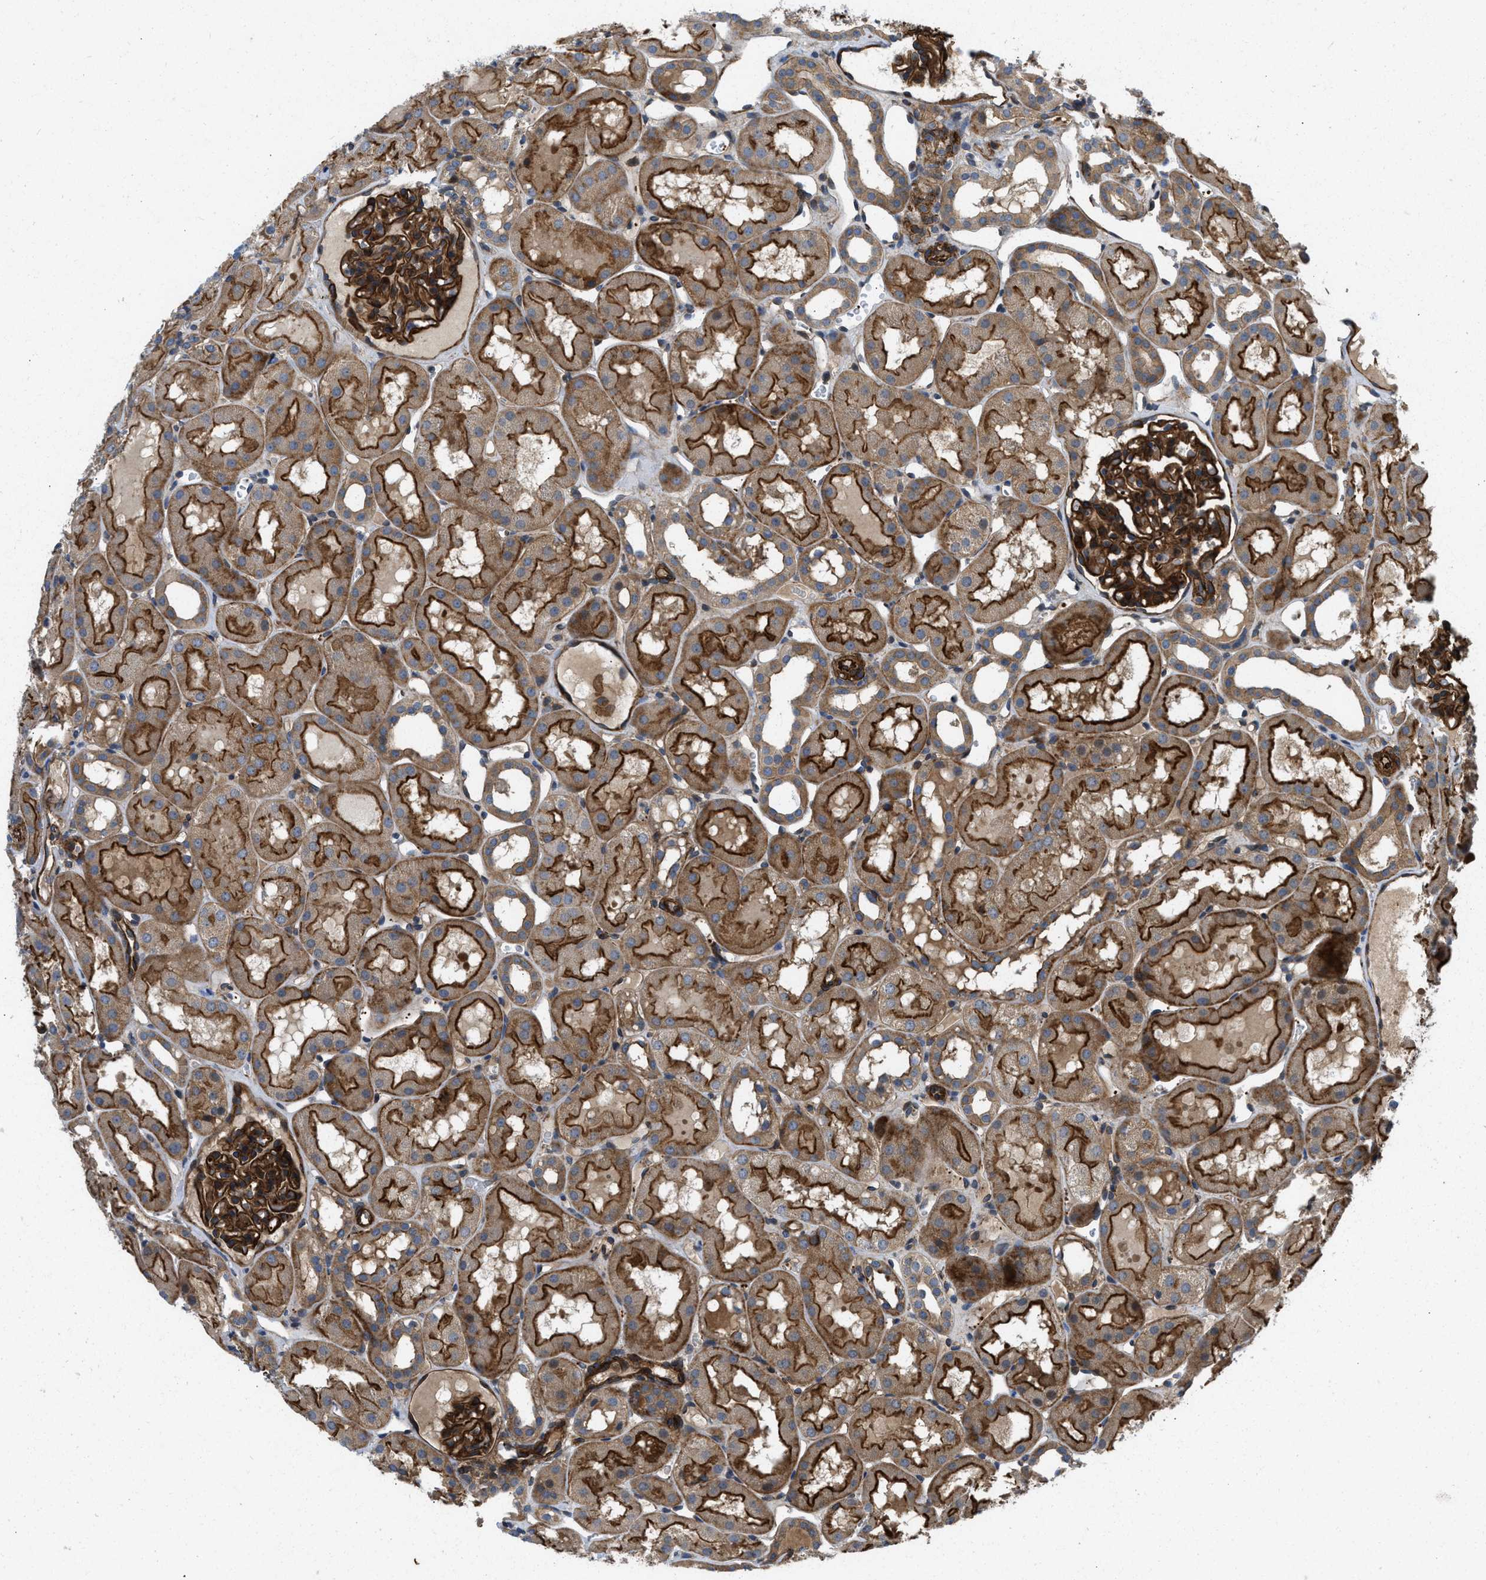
{"staining": {"intensity": "strong", "quantity": ">75%", "location": "cytoplasmic/membranous"}, "tissue": "kidney", "cell_type": "Cells in glomeruli", "image_type": "normal", "snomed": [{"axis": "morphology", "description": "Normal tissue, NOS"}, {"axis": "topography", "description": "Kidney"}, {"axis": "topography", "description": "Urinary bladder"}], "caption": "Cells in glomeruli reveal high levels of strong cytoplasmic/membranous positivity in about >75% of cells in normal kidney.", "gene": "NYNRIN", "patient": {"sex": "male", "age": 16}}